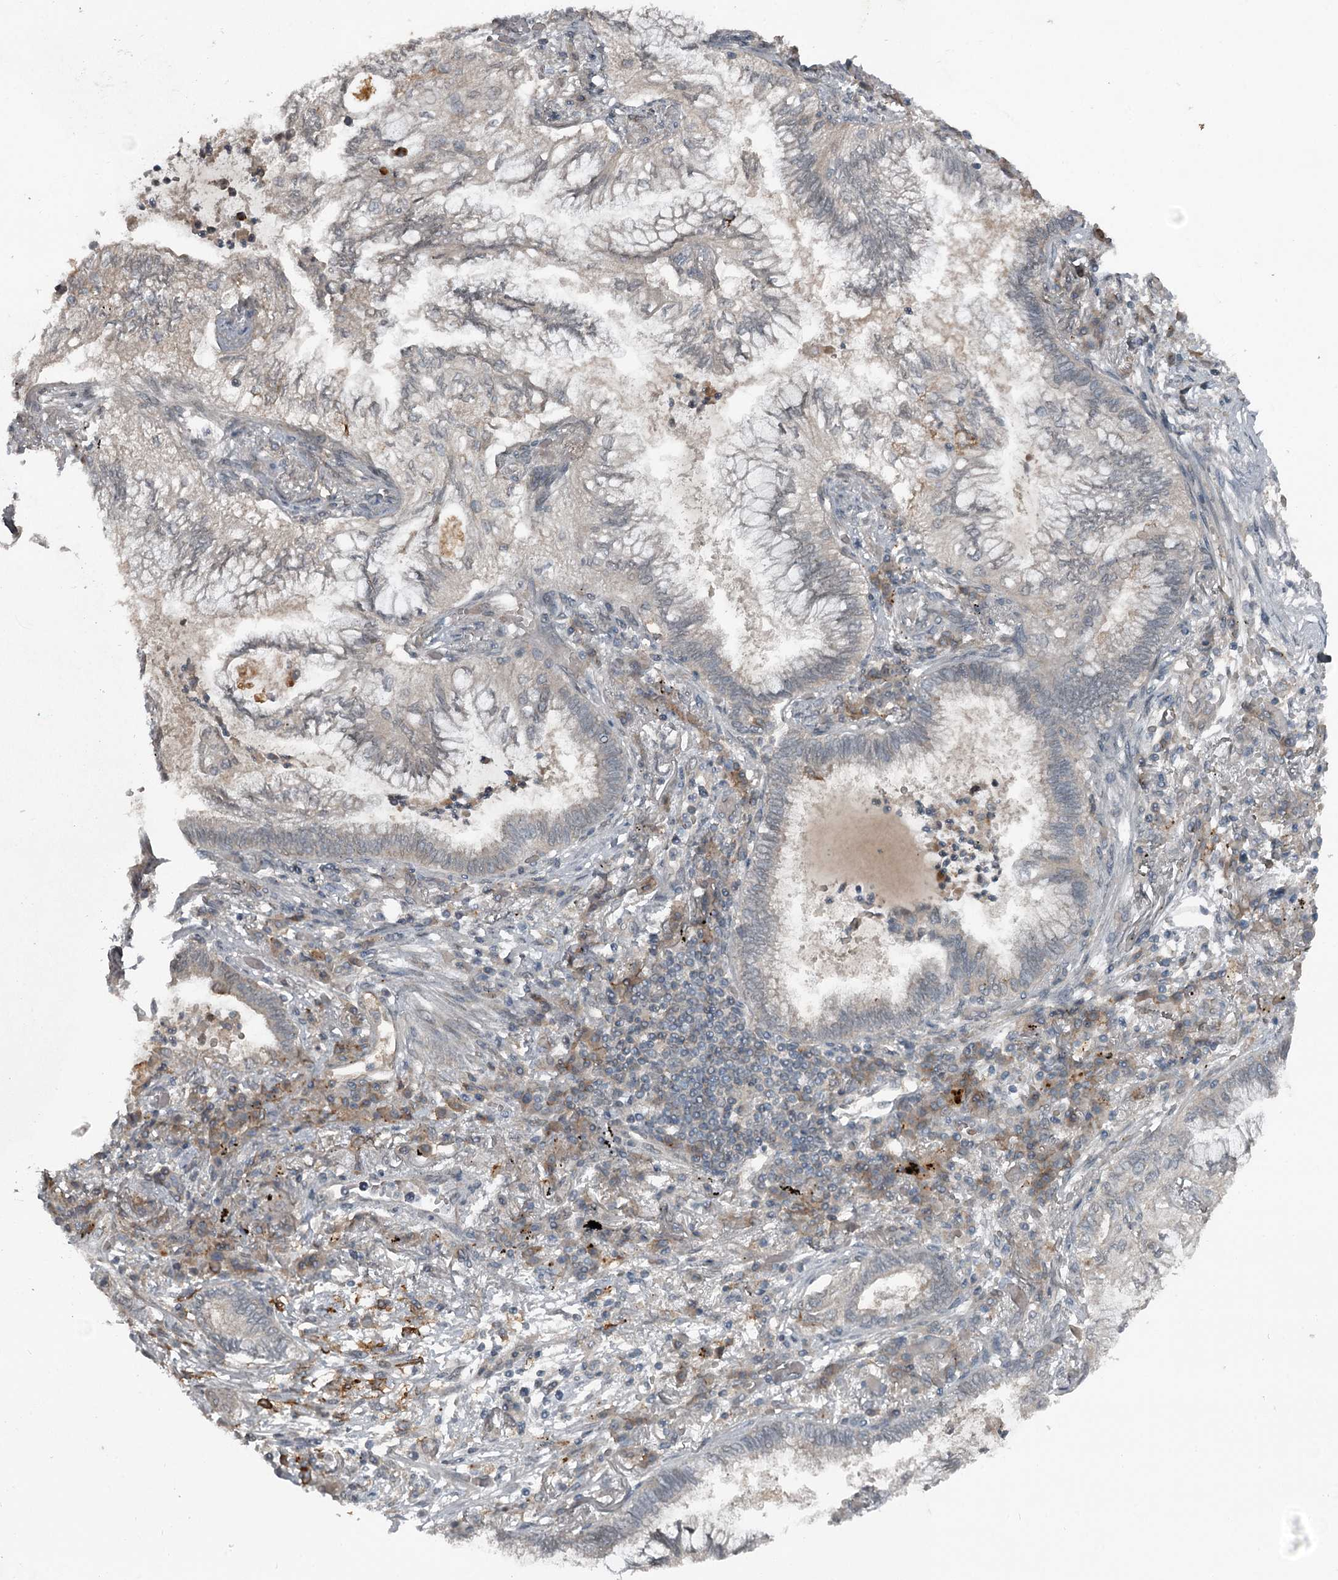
{"staining": {"intensity": "negative", "quantity": "none", "location": "none"}, "tissue": "lung cancer", "cell_type": "Tumor cells", "image_type": "cancer", "snomed": [{"axis": "morphology", "description": "Adenocarcinoma, NOS"}, {"axis": "topography", "description": "Lung"}], "caption": "High magnification brightfield microscopy of adenocarcinoma (lung) stained with DAB (brown) and counterstained with hematoxylin (blue): tumor cells show no significant staining.", "gene": "SLC39A8", "patient": {"sex": "female", "age": 70}}